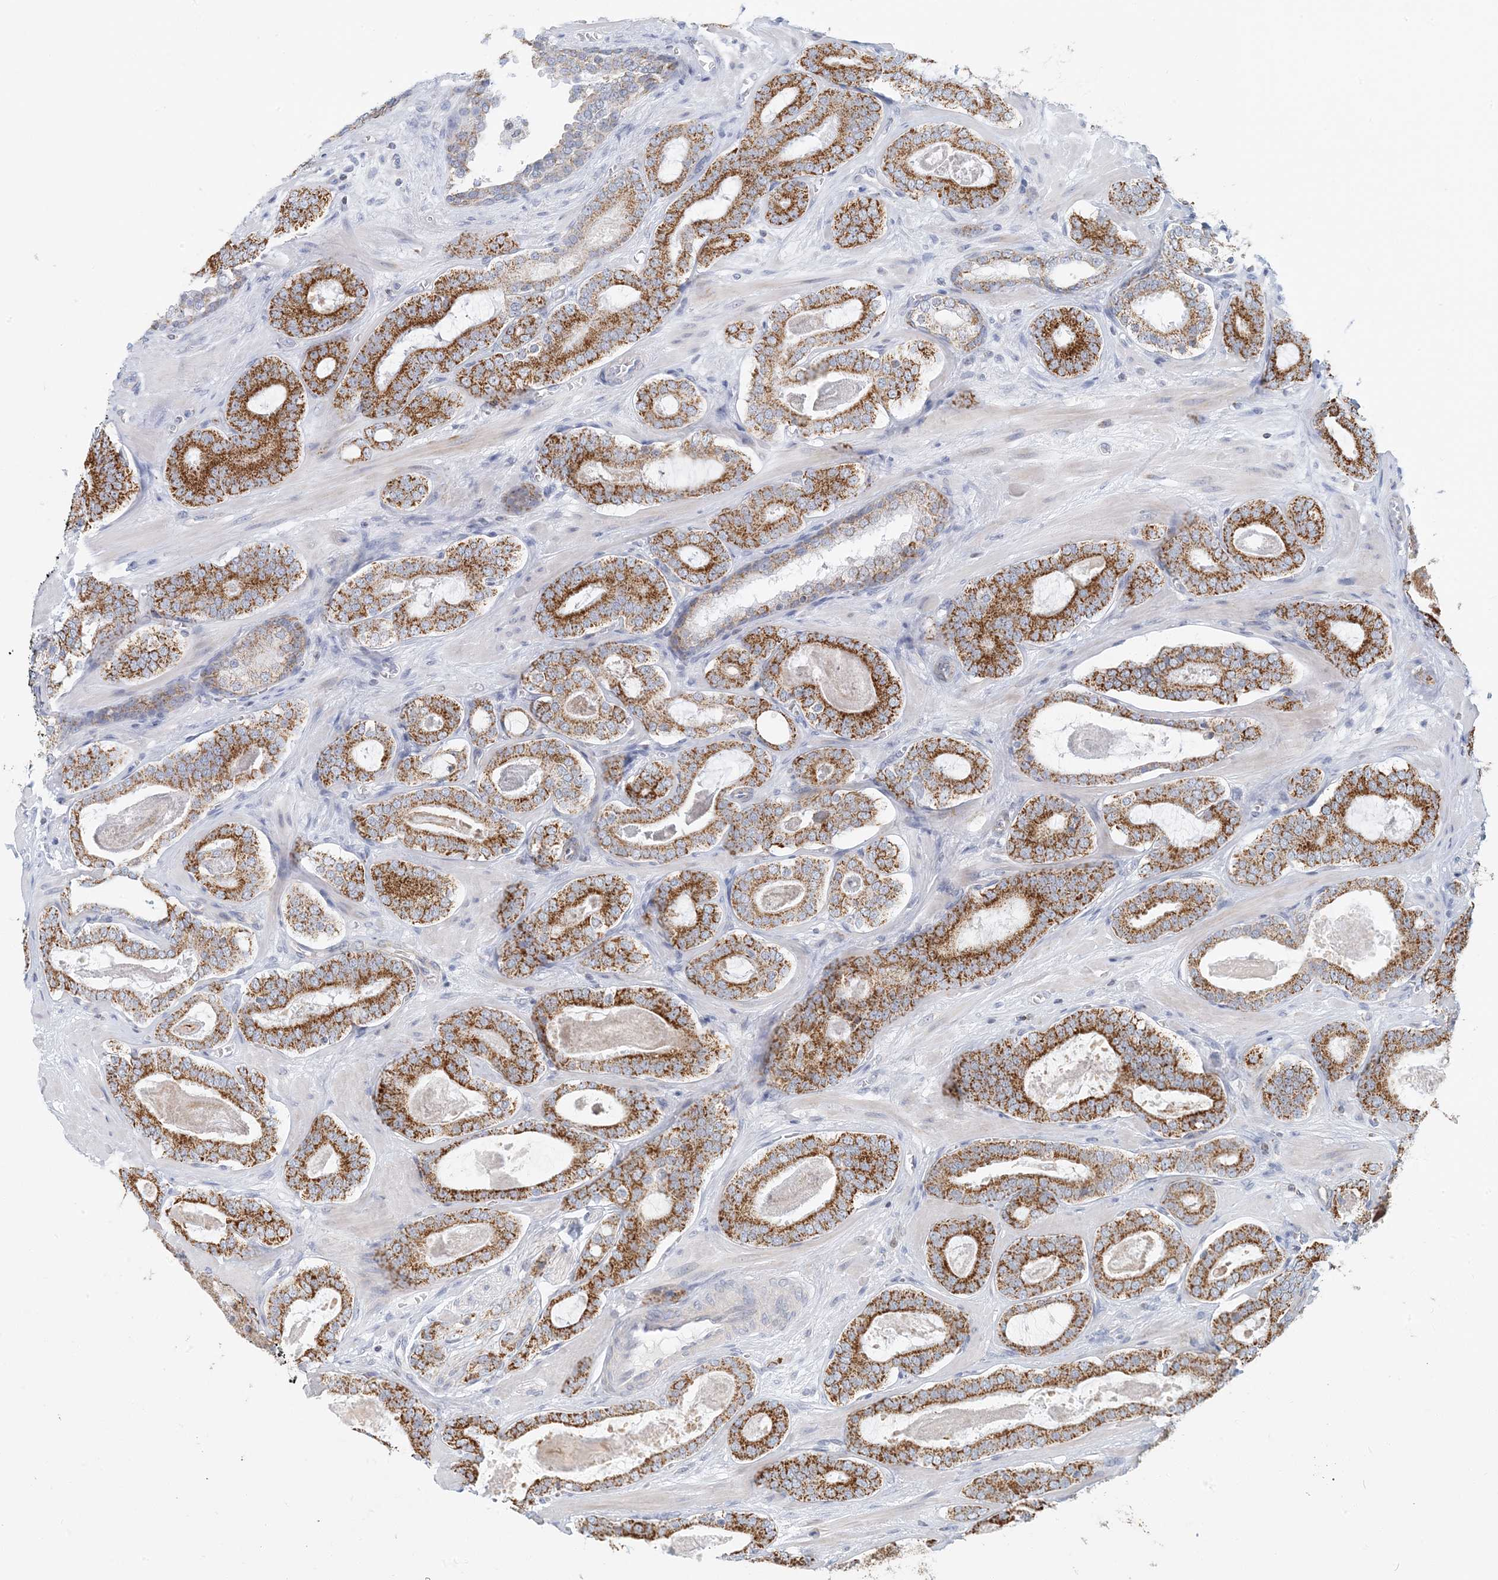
{"staining": {"intensity": "strong", "quantity": ">75%", "location": "cytoplasmic/membranous"}, "tissue": "prostate cancer", "cell_type": "Tumor cells", "image_type": "cancer", "snomed": [{"axis": "morphology", "description": "Adenocarcinoma, High grade"}, {"axis": "topography", "description": "Prostate"}], "caption": "High-magnification brightfield microscopy of prostate cancer (high-grade adenocarcinoma) stained with DAB (brown) and counterstained with hematoxylin (blue). tumor cells exhibit strong cytoplasmic/membranous positivity is present in about>75% of cells.", "gene": "BDH1", "patient": {"sex": "male", "age": 60}}